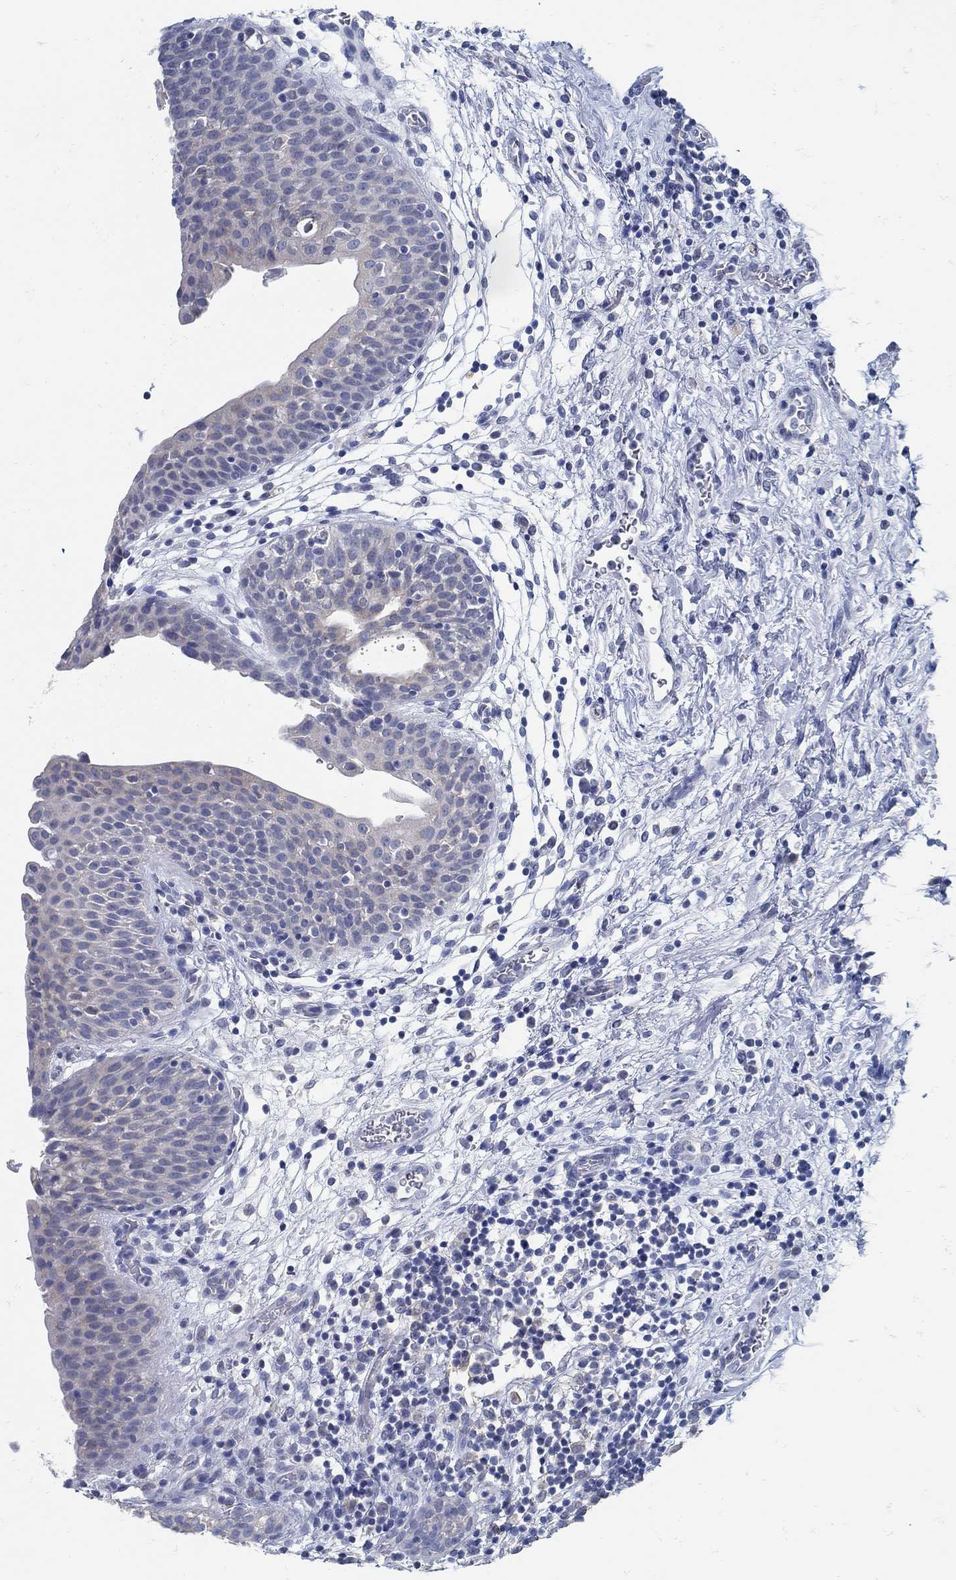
{"staining": {"intensity": "negative", "quantity": "none", "location": "none"}, "tissue": "urinary bladder", "cell_type": "Urothelial cells", "image_type": "normal", "snomed": [{"axis": "morphology", "description": "Normal tissue, NOS"}, {"axis": "topography", "description": "Urinary bladder"}], "caption": "This is a histopathology image of immunohistochemistry staining of unremarkable urinary bladder, which shows no expression in urothelial cells. (Immunohistochemistry (ihc), brightfield microscopy, high magnification).", "gene": "ZFAND4", "patient": {"sex": "male", "age": 37}}